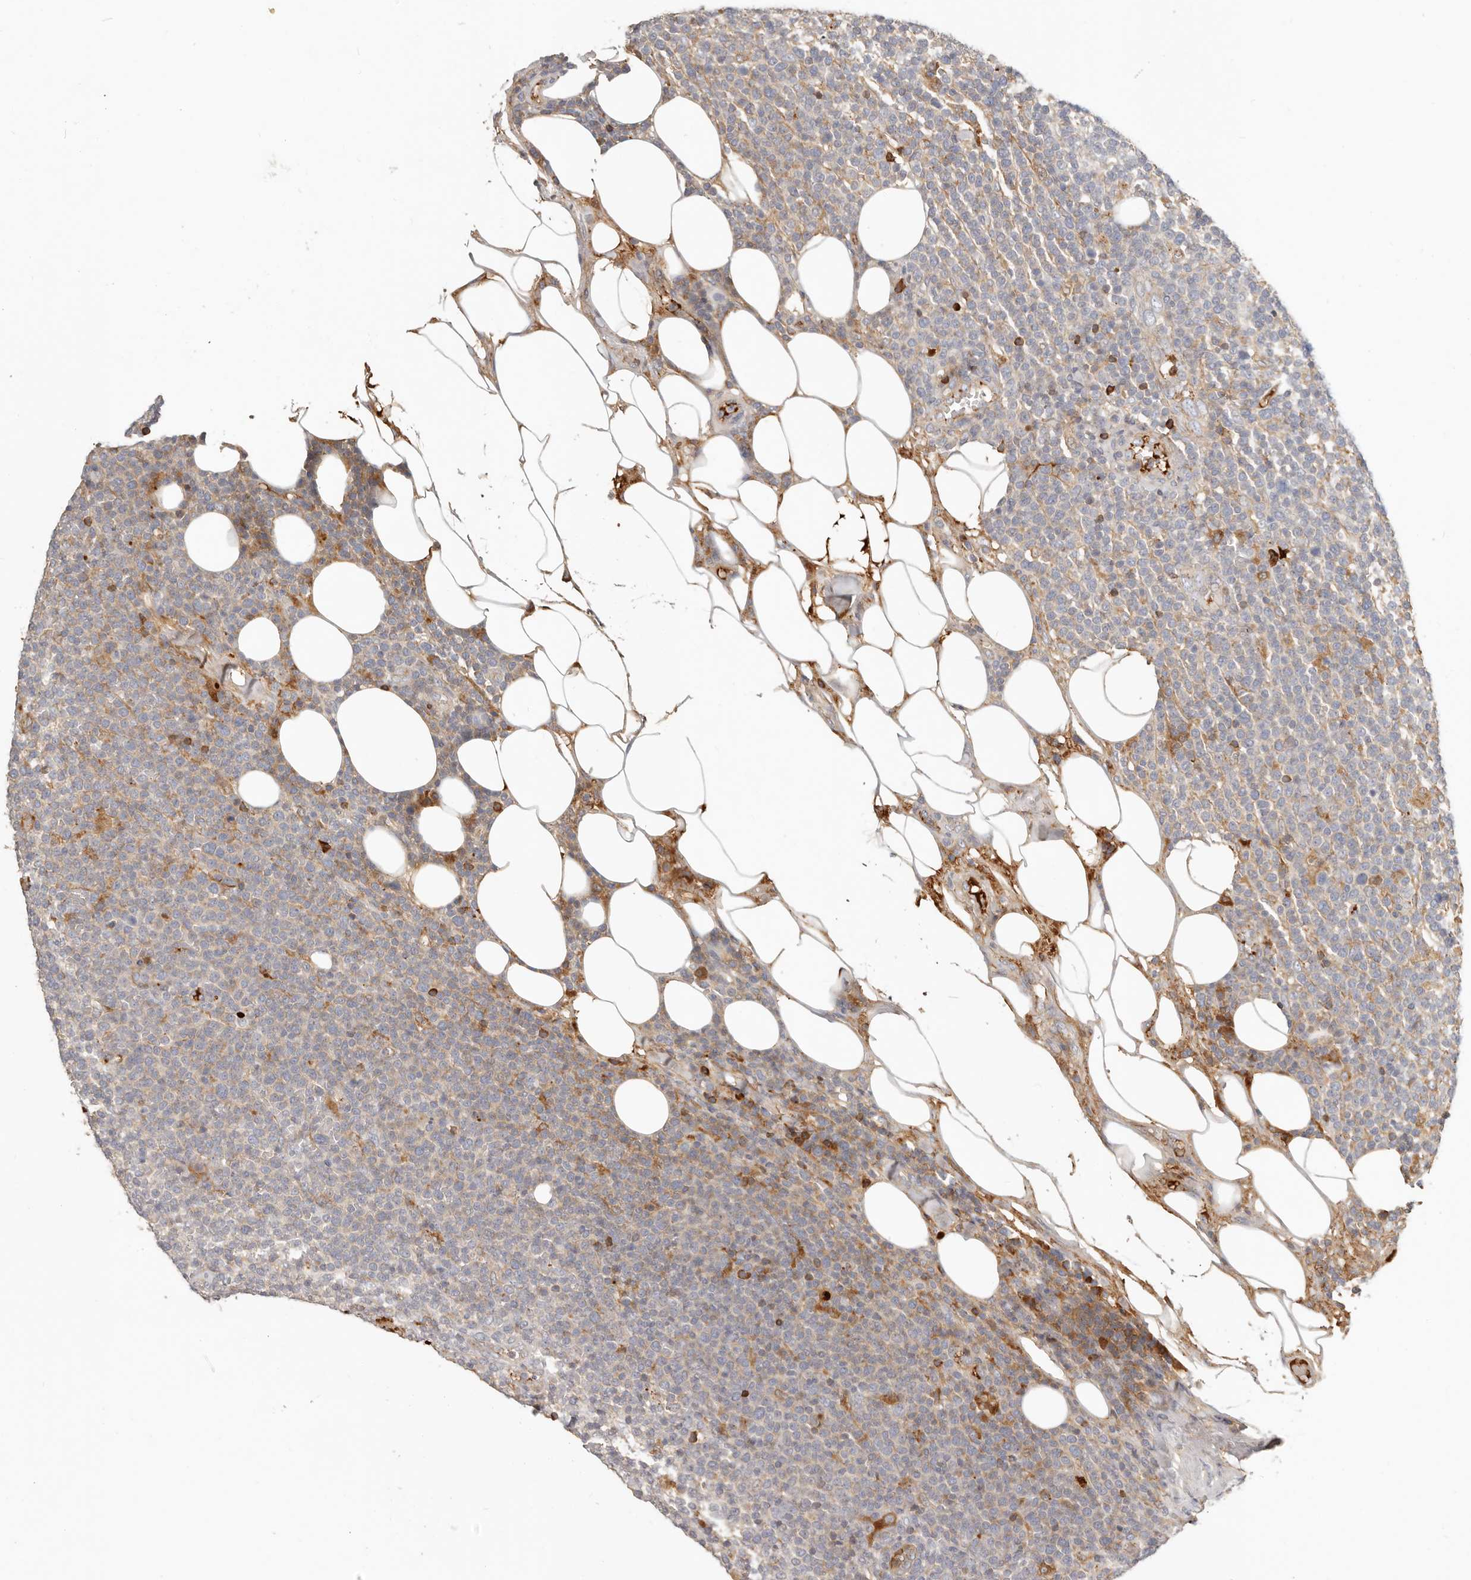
{"staining": {"intensity": "negative", "quantity": "none", "location": "none"}, "tissue": "lymphoma", "cell_type": "Tumor cells", "image_type": "cancer", "snomed": [{"axis": "morphology", "description": "Malignant lymphoma, non-Hodgkin's type, High grade"}, {"axis": "topography", "description": "Lymph node"}], "caption": "Protein analysis of high-grade malignant lymphoma, non-Hodgkin's type displays no significant positivity in tumor cells. (Brightfield microscopy of DAB (3,3'-diaminobenzidine) IHC at high magnification).", "gene": "MTFR2", "patient": {"sex": "male", "age": 61}}